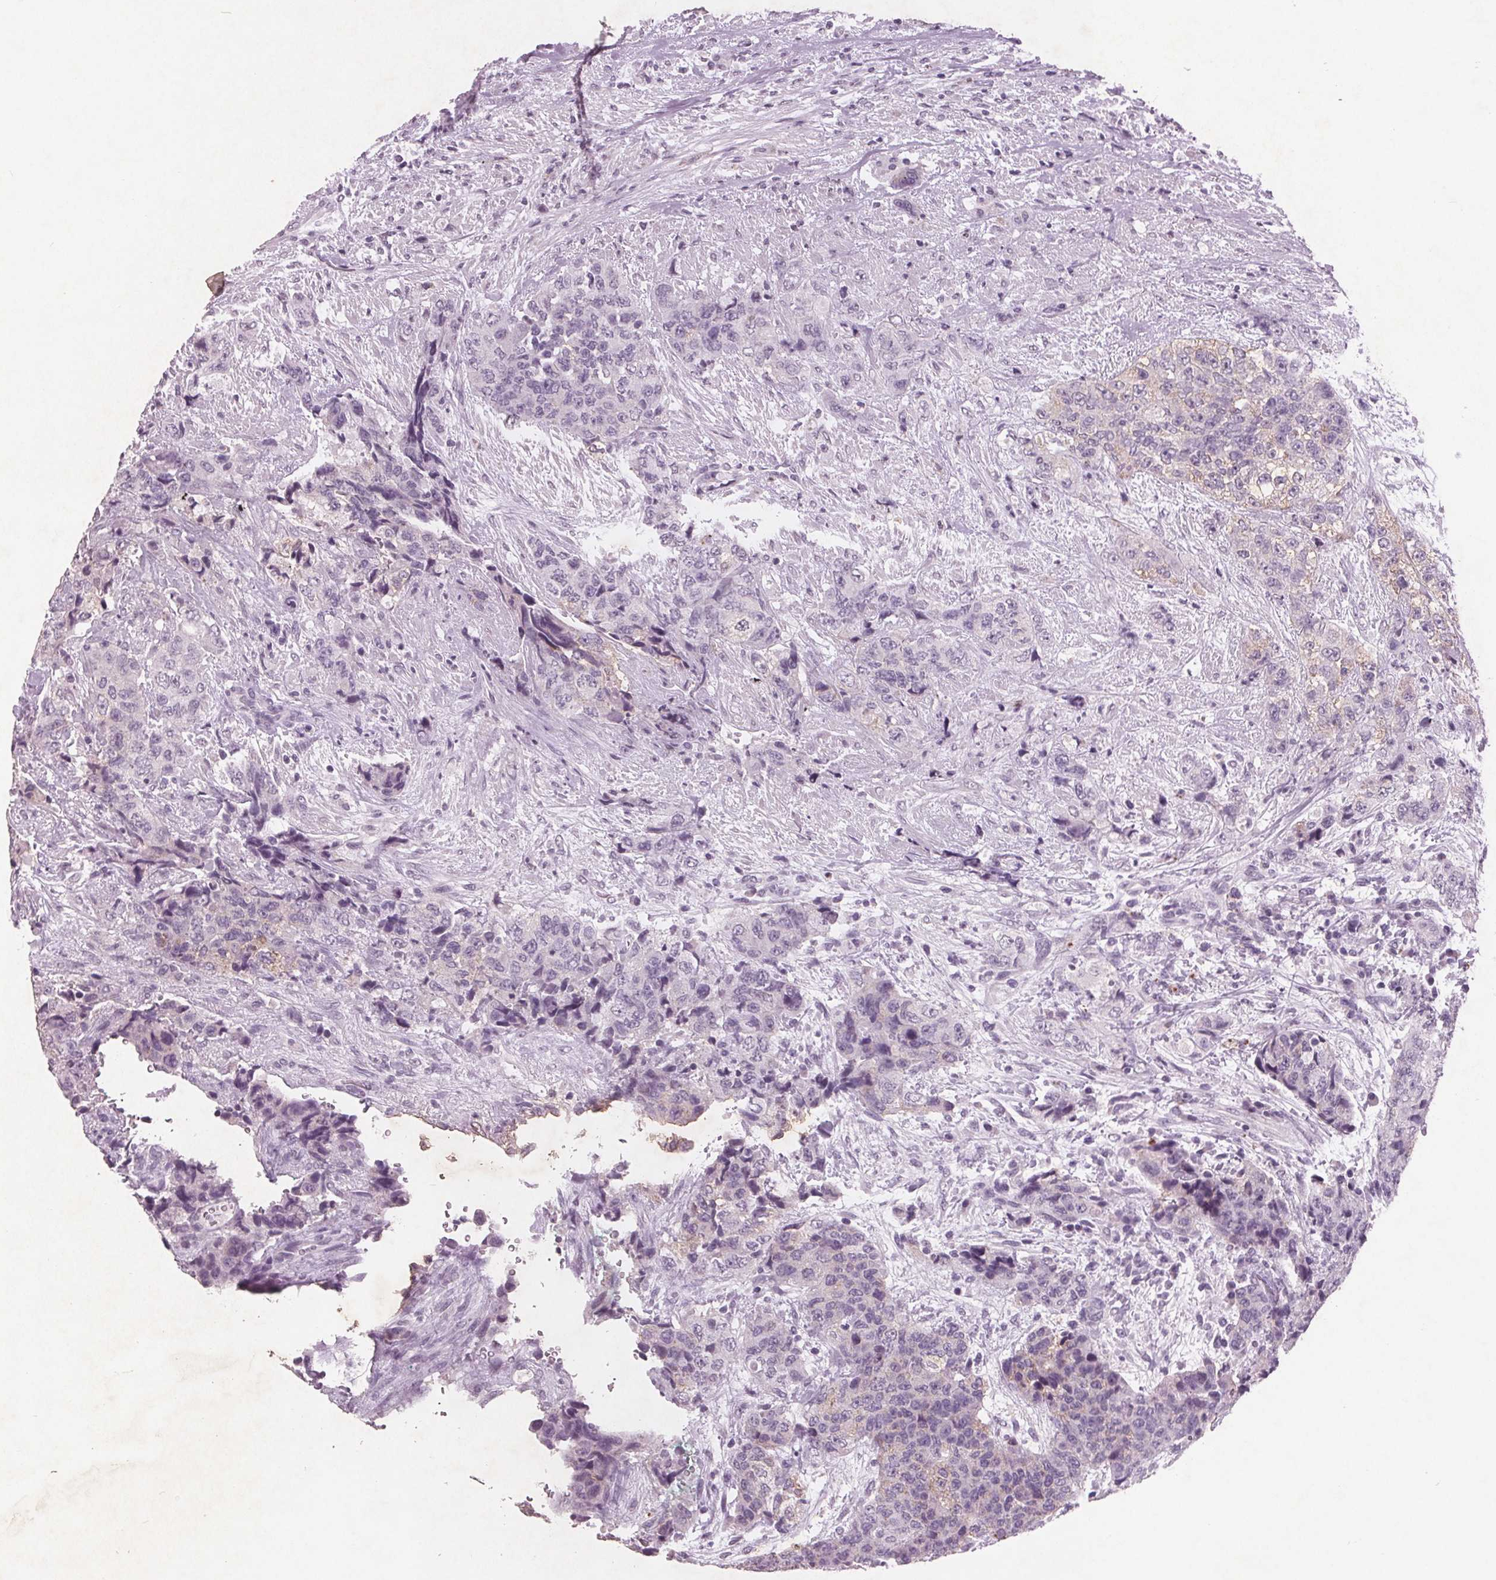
{"staining": {"intensity": "negative", "quantity": "none", "location": "none"}, "tissue": "urothelial cancer", "cell_type": "Tumor cells", "image_type": "cancer", "snomed": [{"axis": "morphology", "description": "Urothelial carcinoma, High grade"}, {"axis": "topography", "description": "Urinary bladder"}], "caption": "Immunohistochemistry image of neoplastic tissue: human urothelial carcinoma (high-grade) stained with DAB reveals no significant protein positivity in tumor cells. The staining was performed using DAB (3,3'-diaminobenzidine) to visualize the protein expression in brown, while the nuclei were stained in blue with hematoxylin (Magnification: 20x).", "gene": "PTPN14", "patient": {"sex": "female", "age": 78}}